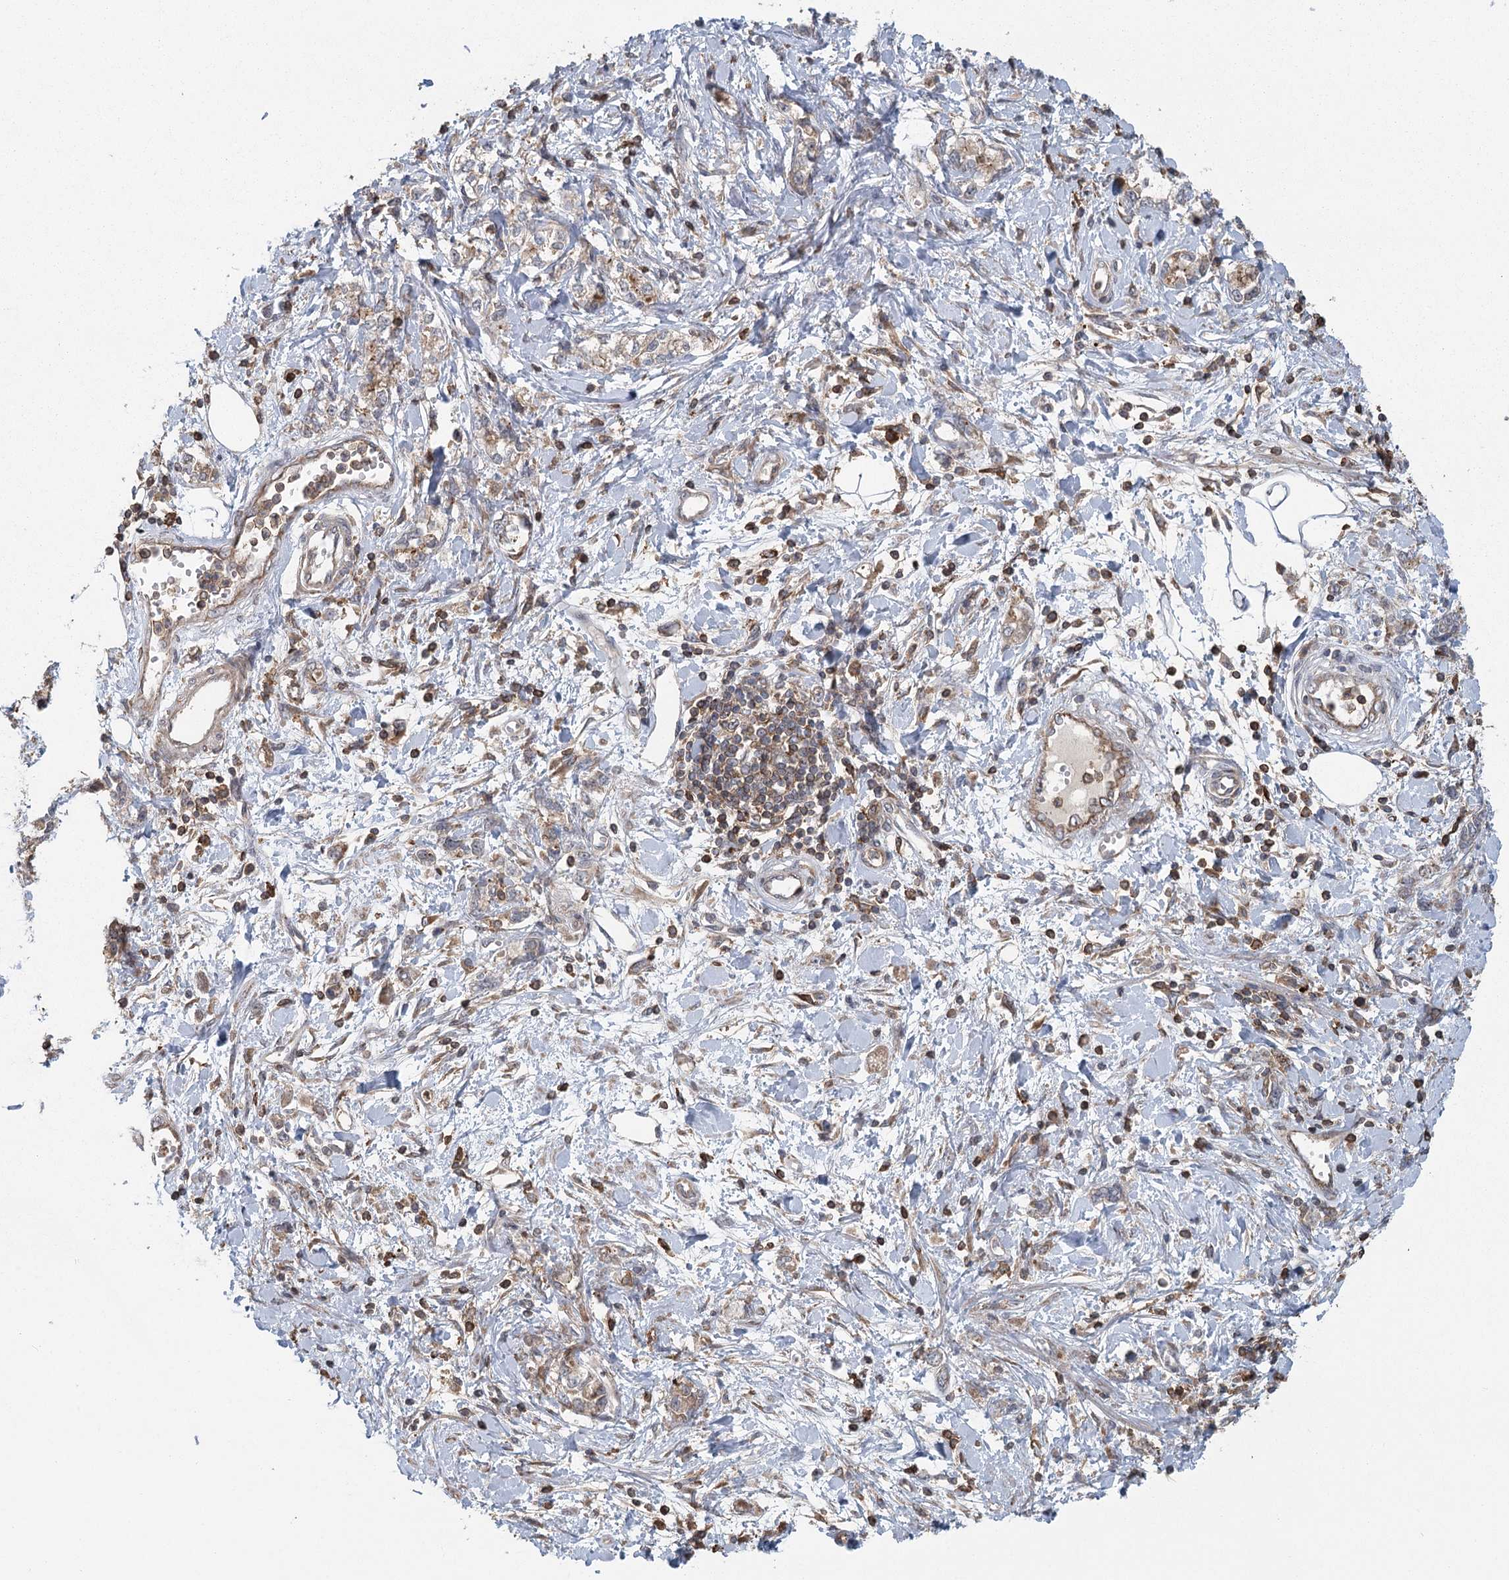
{"staining": {"intensity": "negative", "quantity": "none", "location": "none"}, "tissue": "stomach cancer", "cell_type": "Tumor cells", "image_type": "cancer", "snomed": [{"axis": "morphology", "description": "Adenocarcinoma, NOS"}, {"axis": "topography", "description": "Stomach"}], "caption": "Immunohistochemical staining of stomach cancer (adenocarcinoma) displays no significant expression in tumor cells.", "gene": "PLEKHA7", "patient": {"sex": "female", "age": 76}}